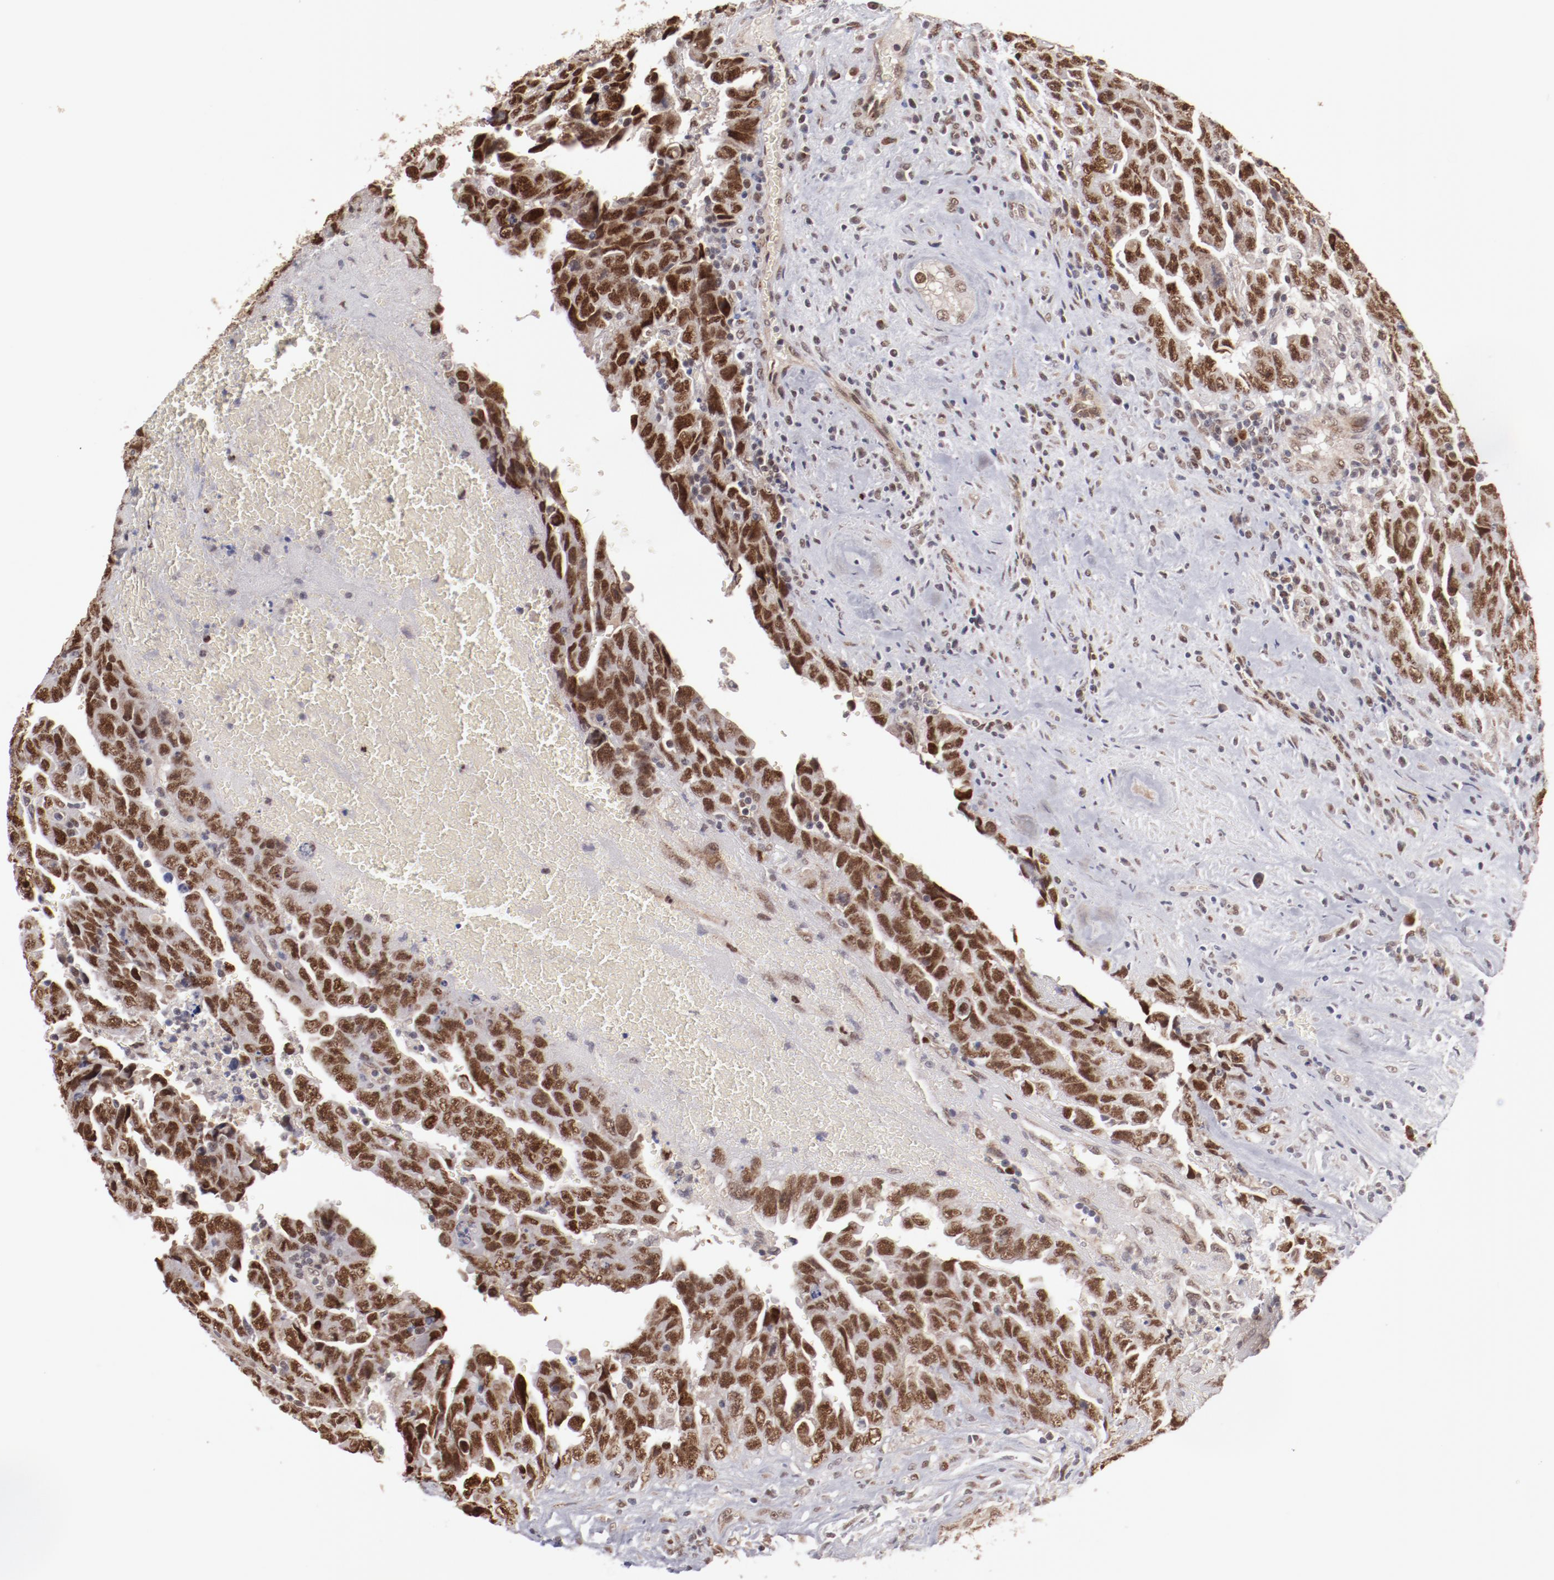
{"staining": {"intensity": "strong", "quantity": ">75%", "location": "nuclear"}, "tissue": "testis cancer", "cell_type": "Tumor cells", "image_type": "cancer", "snomed": [{"axis": "morphology", "description": "Carcinoma, Embryonal, NOS"}, {"axis": "topography", "description": "Testis"}], "caption": "An image of human testis cancer stained for a protein demonstrates strong nuclear brown staining in tumor cells. The staining is performed using DAB brown chromogen to label protein expression. The nuclei are counter-stained blue using hematoxylin.", "gene": "NFE2", "patient": {"sex": "male", "age": 28}}